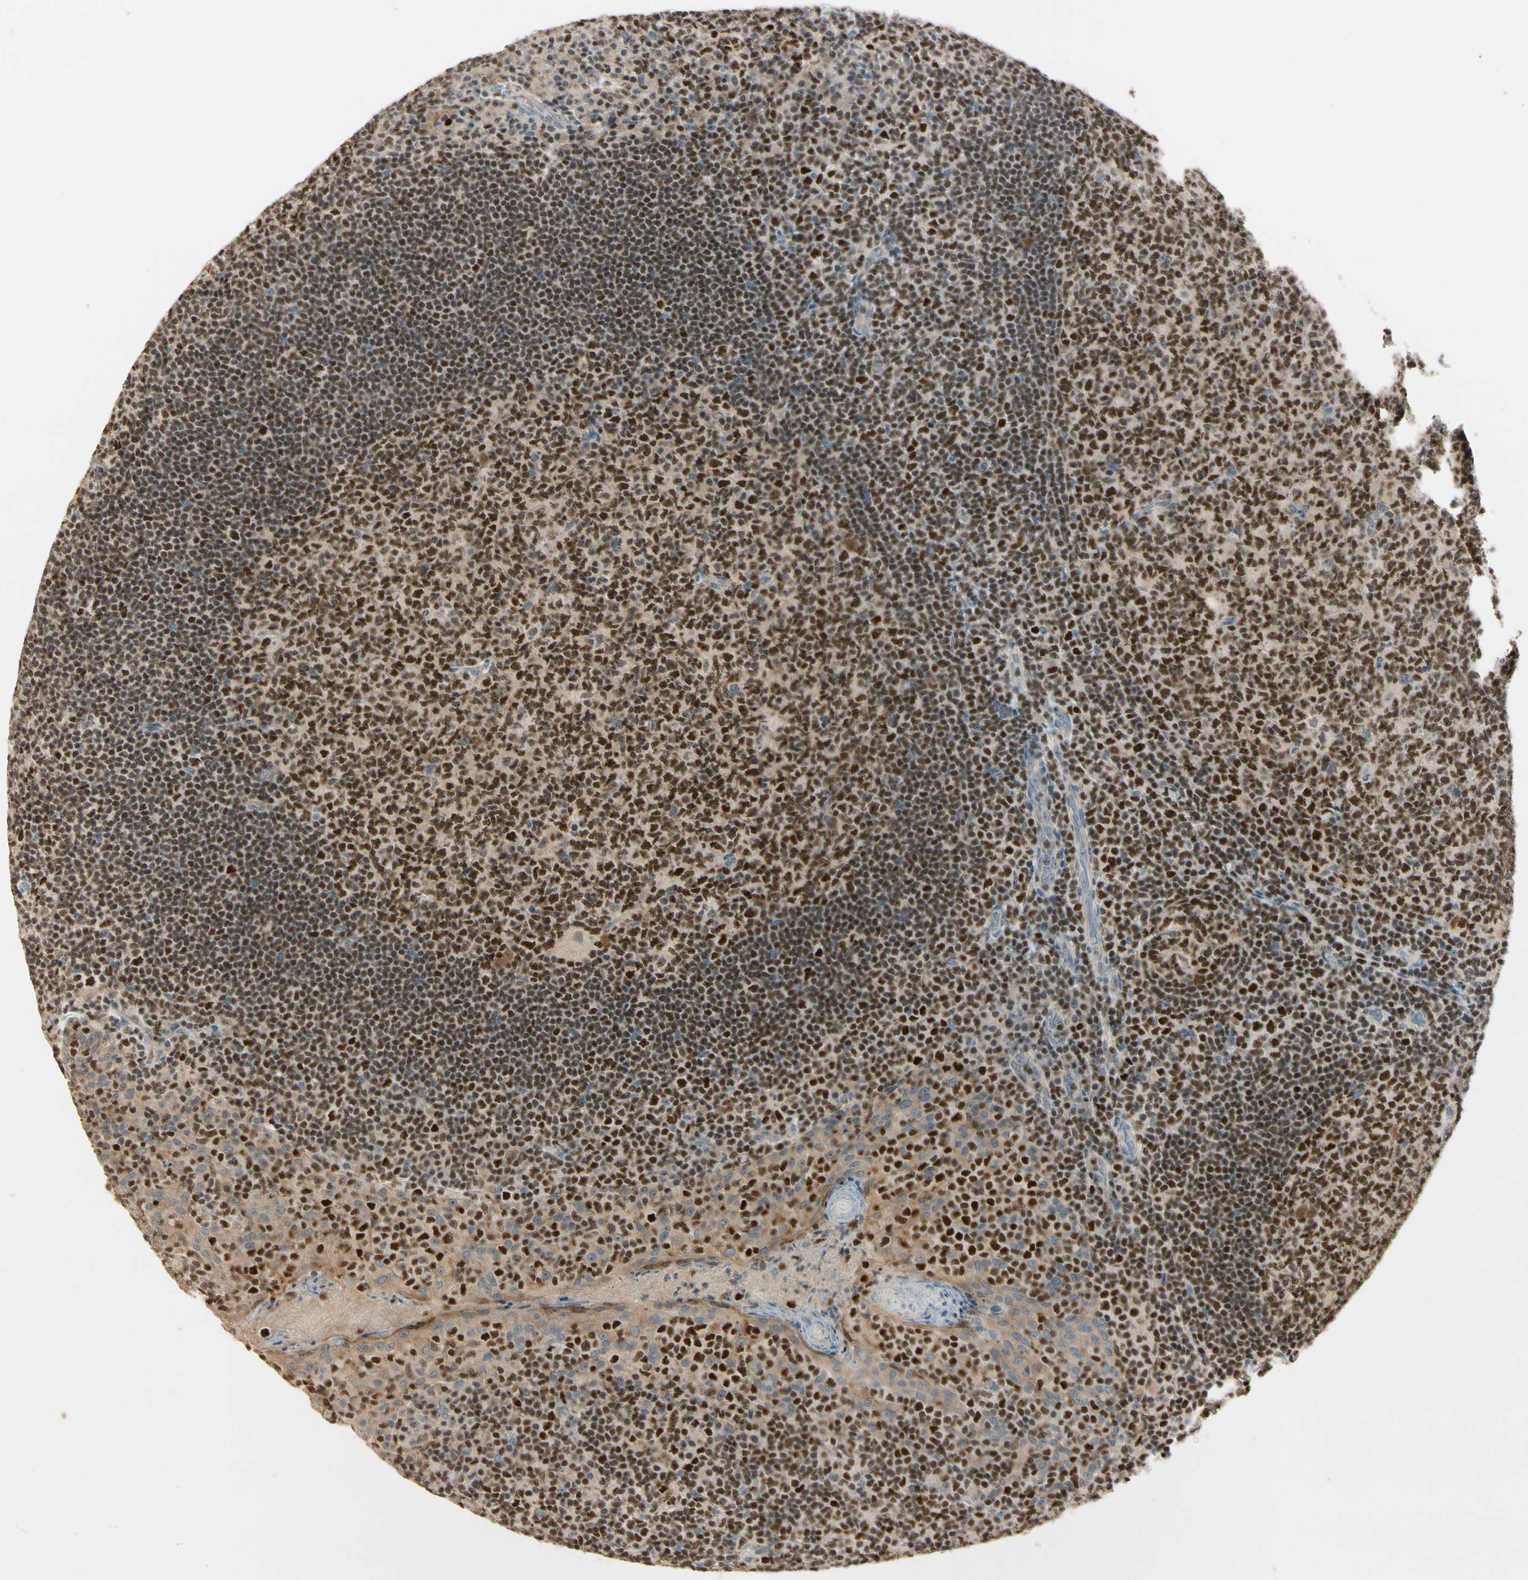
{"staining": {"intensity": "strong", "quantity": ">75%", "location": "nuclear"}, "tissue": "tonsil", "cell_type": "Germinal center cells", "image_type": "normal", "snomed": [{"axis": "morphology", "description": "Normal tissue, NOS"}, {"axis": "topography", "description": "Tonsil"}], "caption": "Immunohistochemistry (DAB) staining of normal tonsil exhibits strong nuclear protein expression in about >75% of germinal center cells.", "gene": "NFYA", "patient": {"sex": "male", "age": 17}}